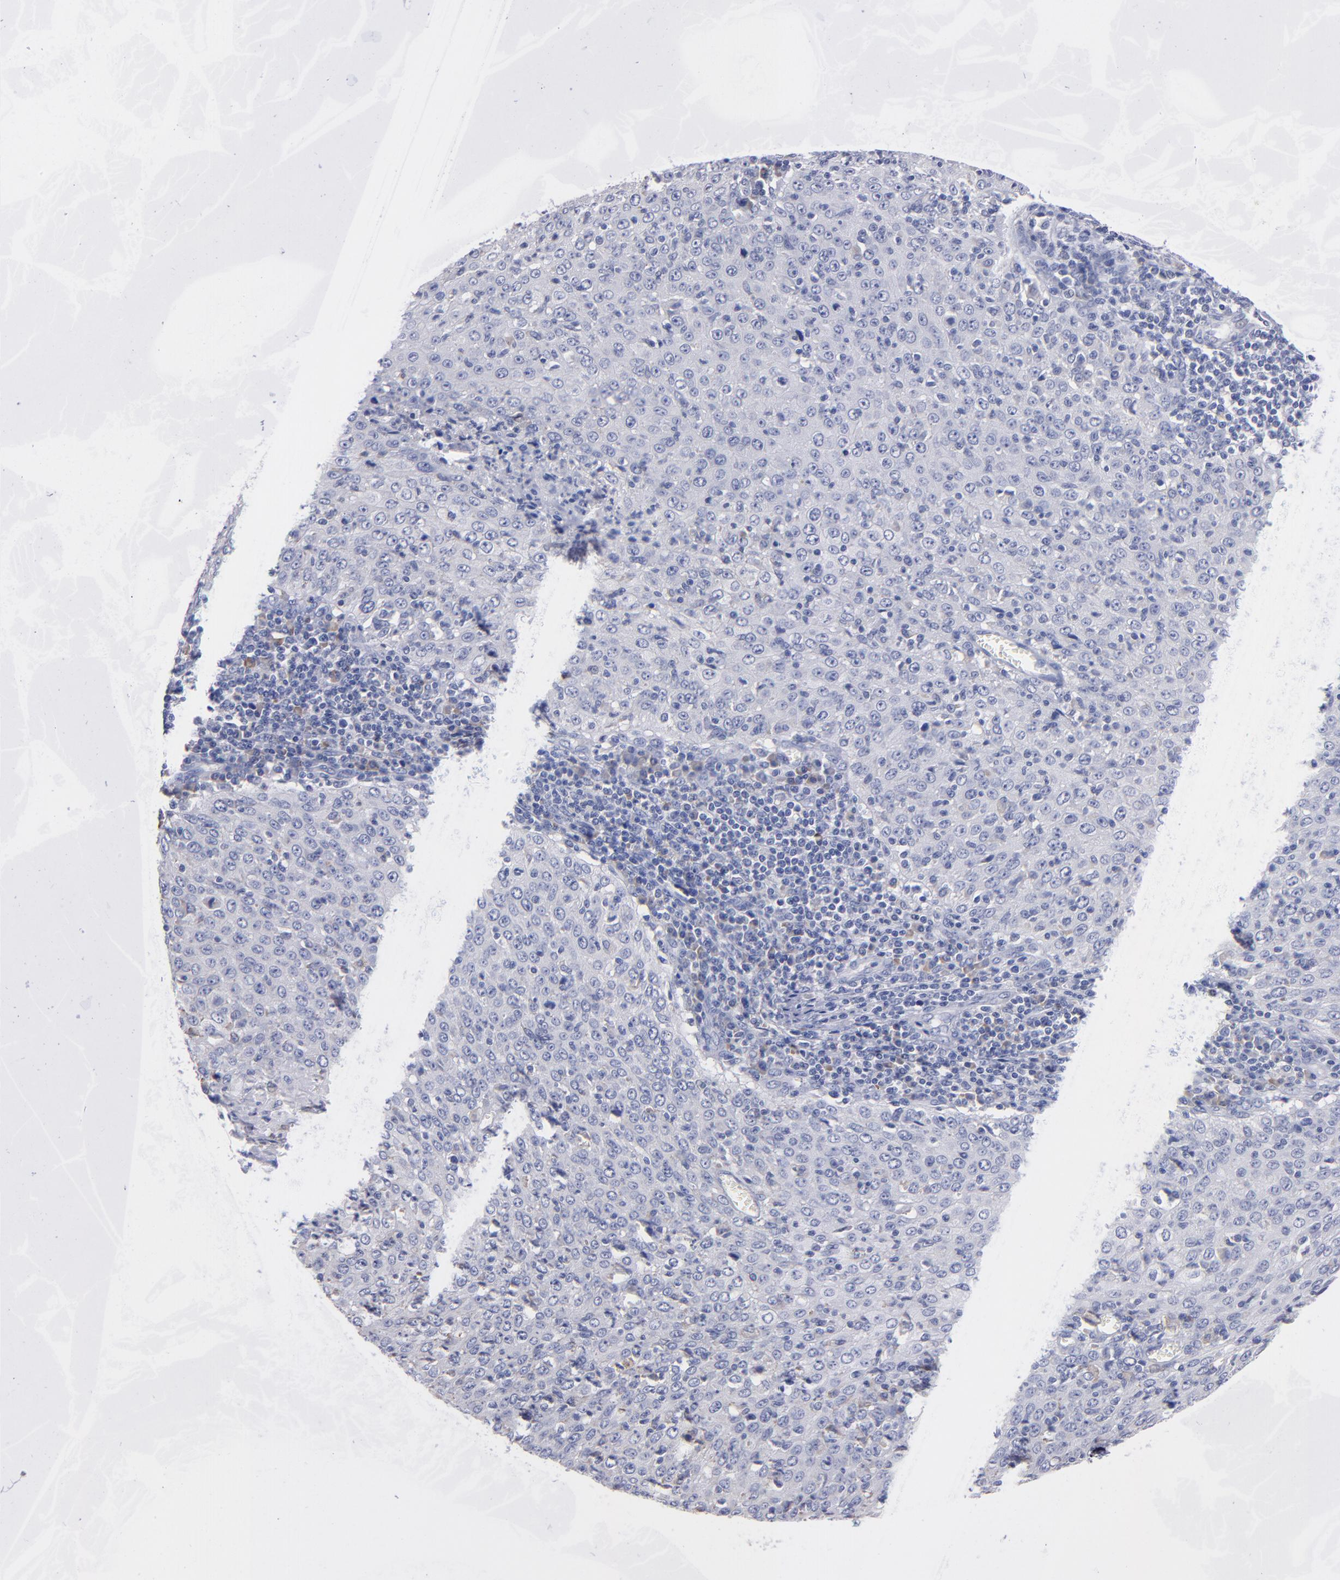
{"staining": {"intensity": "negative", "quantity": "none", "location": "none"}, "tissue": "cervical cancer", "cell_type": "Tumor cells", "image_type": "cancer", "snomed": [{"axis": "morphology", "description": "Squamous cell carcinoma, NOS"}, {"axis": "topography", "description": "Cervix"}], "caption": "Tumor cells show no significant expression in cervical squamous cell carcinoma.", "gene": "MFGE8", "patient": {"sex": "female", "age": 27}}